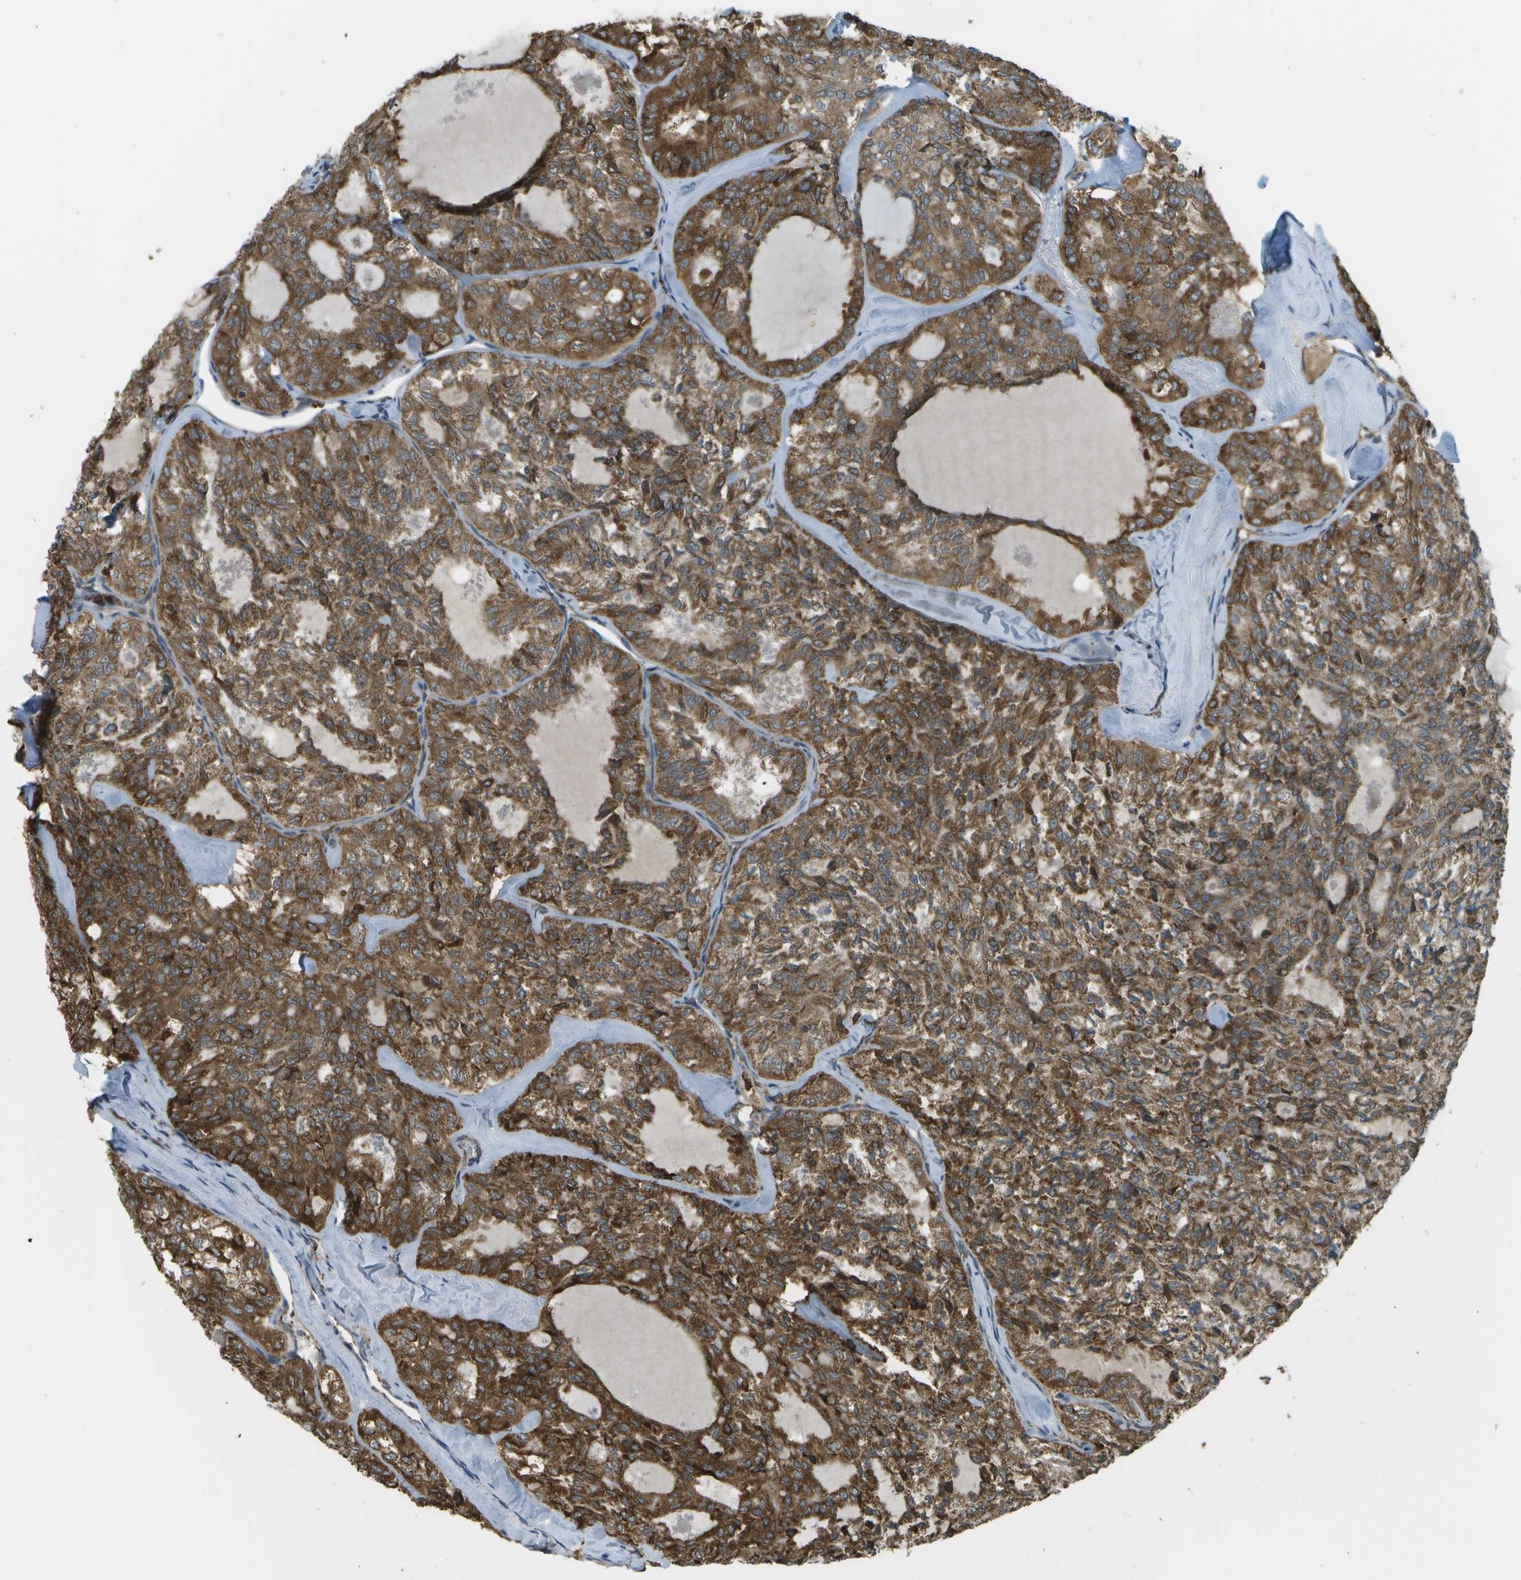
{"staining": {"intensity": "strong", "quantity": ">75%", "location": "cytoplasmic/membranous"}, "tissue": "thyroid cancer", "cell_type": "Tumor cells", "image_type": "cancer", "snomed": [{"axis": "morphology", "description": "Follicular adenoma carcinoma, NOS"}, {"axis": "topography", "description": "Thyroid gland"}], "caption": "Immunohistochemical staining of human thyroid cancer (follicular adenoma carcinoma) demonstrates strong cytoplasmic/membranous protein staining in approximately >75% of tumor cells. (brown staining indicates protein expression, while blue staining denotes nuclei).", "gene": "USP30", "patient": {"sex": "male", "age": 75}}